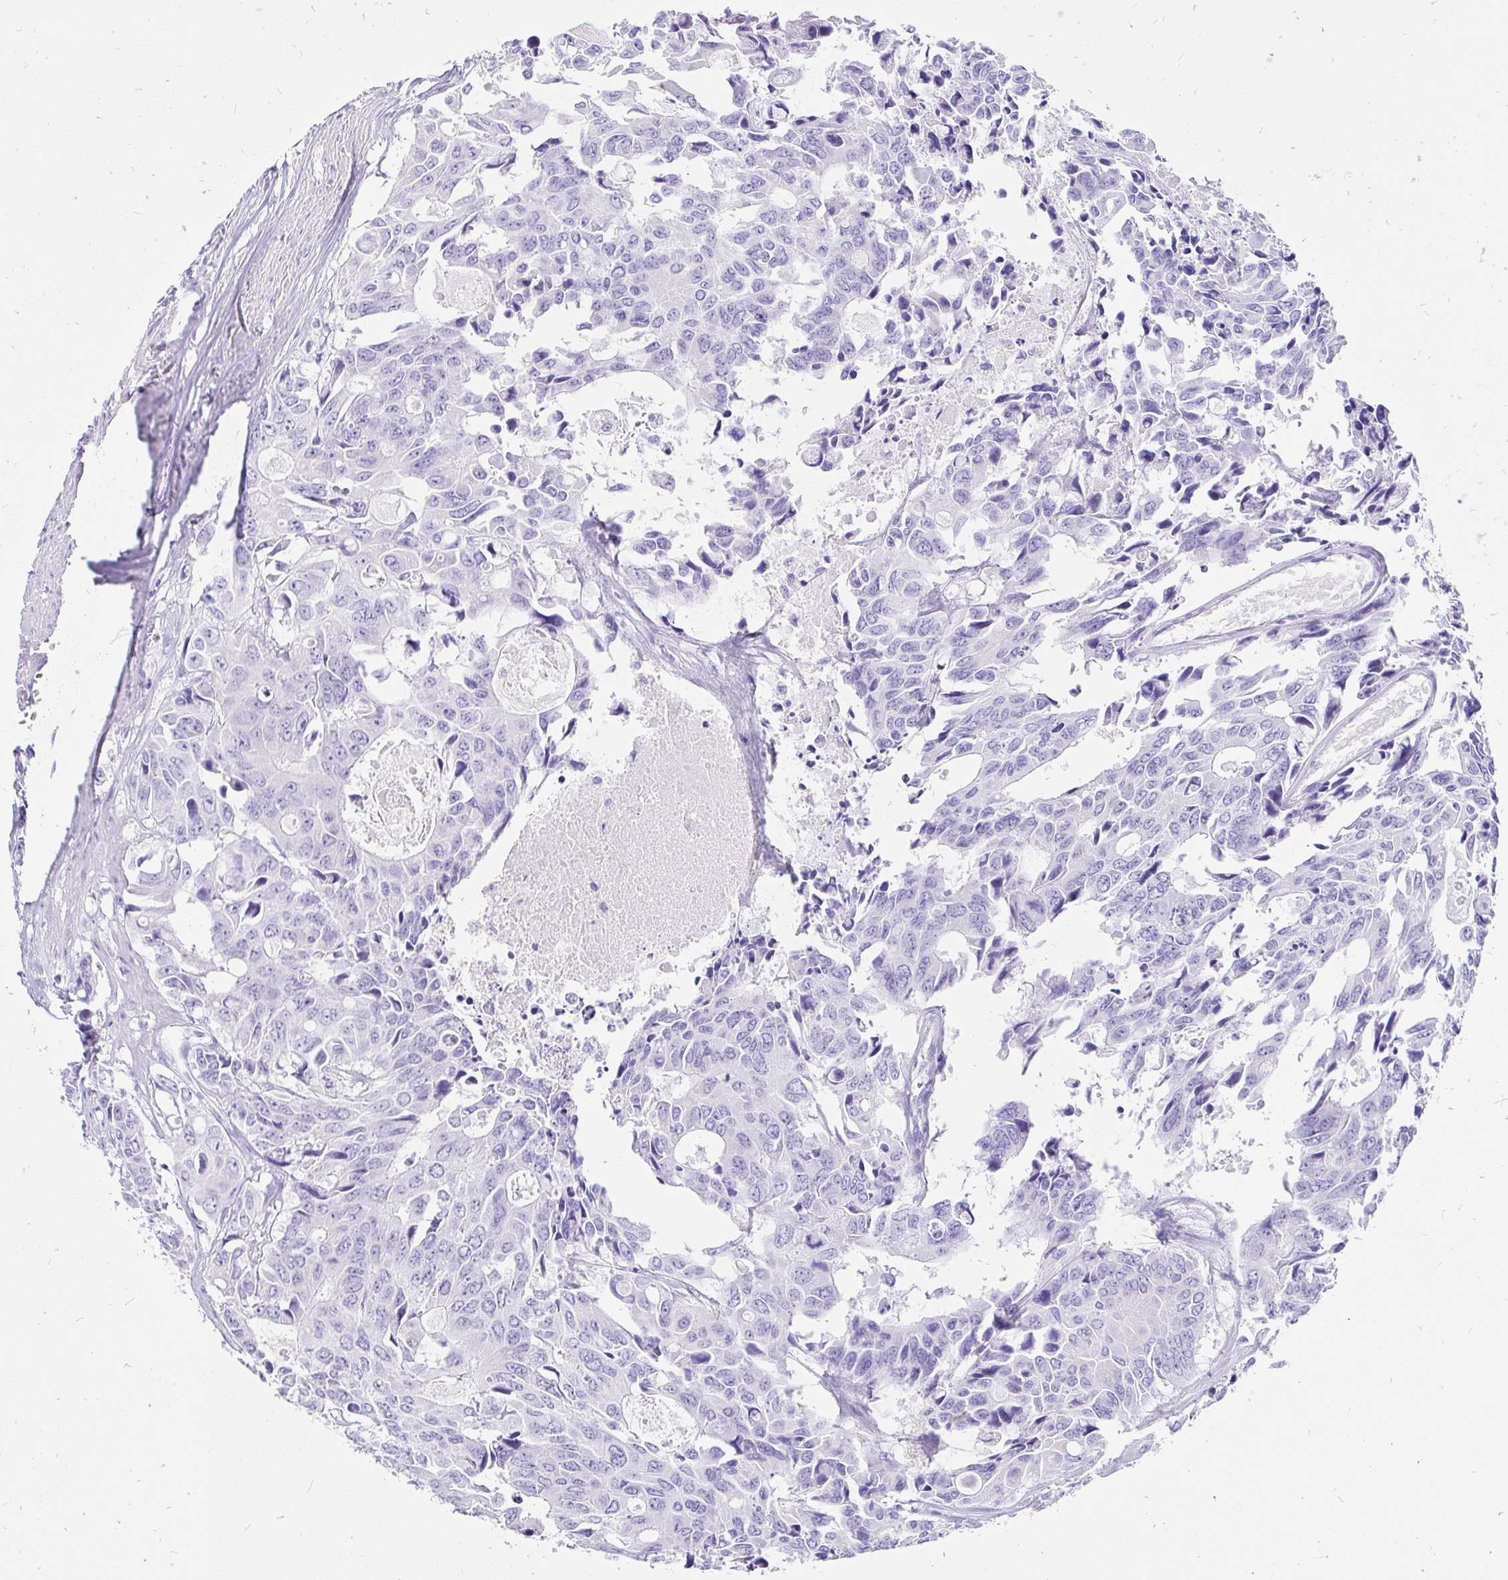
{"staining": {"intensity": "negative", "quantity": "none", "location": "none"}, "tissue": "colorectal cancer", "cell_type": "Tumor cells", "image_type": "cancer", "snomed": [{"axis": "morphology", "description": "Adenocarcinoma, NOS"}, {"axis": "topography", "description": "Rectum"}], "caption": "Immunohistochemistry (IHC) photomicrograph of colorectal adenocarcinoma stained for a protein (brown), which displays no expression in tumor cells.", "gene": "KRT13", "patient": {"sex": "male", "age": 76}}